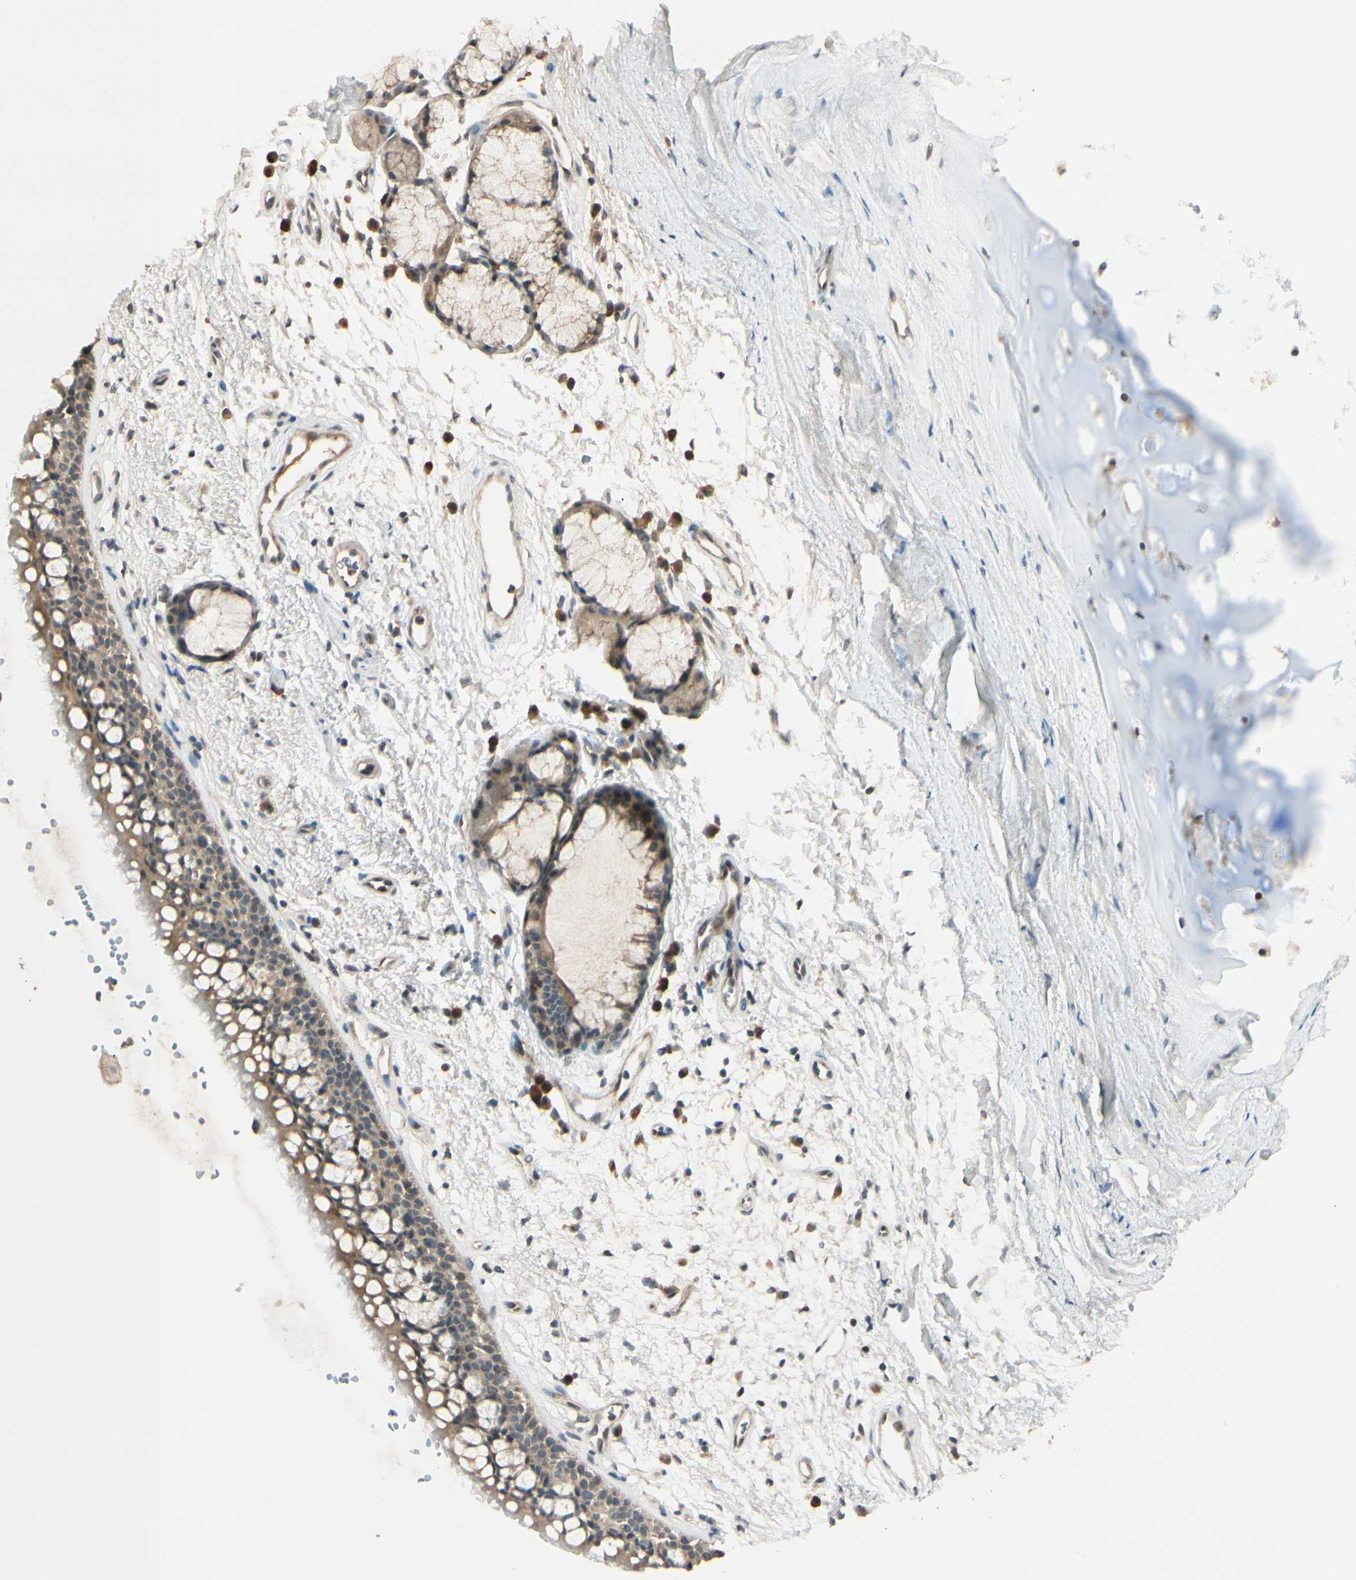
{"staining": {"intensity": "moderate", "quantity": ">75%", "location": "cytoplasmic/membranous"}, "tissue": "bronchus", "cell_type": "Respiratory epithelial cells", "image_type": "normal", "snomed": [{"axis": "morphology", "description": "Normal tissue, NOS"}, {"axis": "topography", "description": "Bronchus"}], "caption": "Immunohistochemical staining of normal human bronchus reveals moderate cytoplasmic/membranous protein staining in about >75% of respiratory epithelial cells.", "gene": "FGF10", "patient": {"sex": "female", "age": 54}}